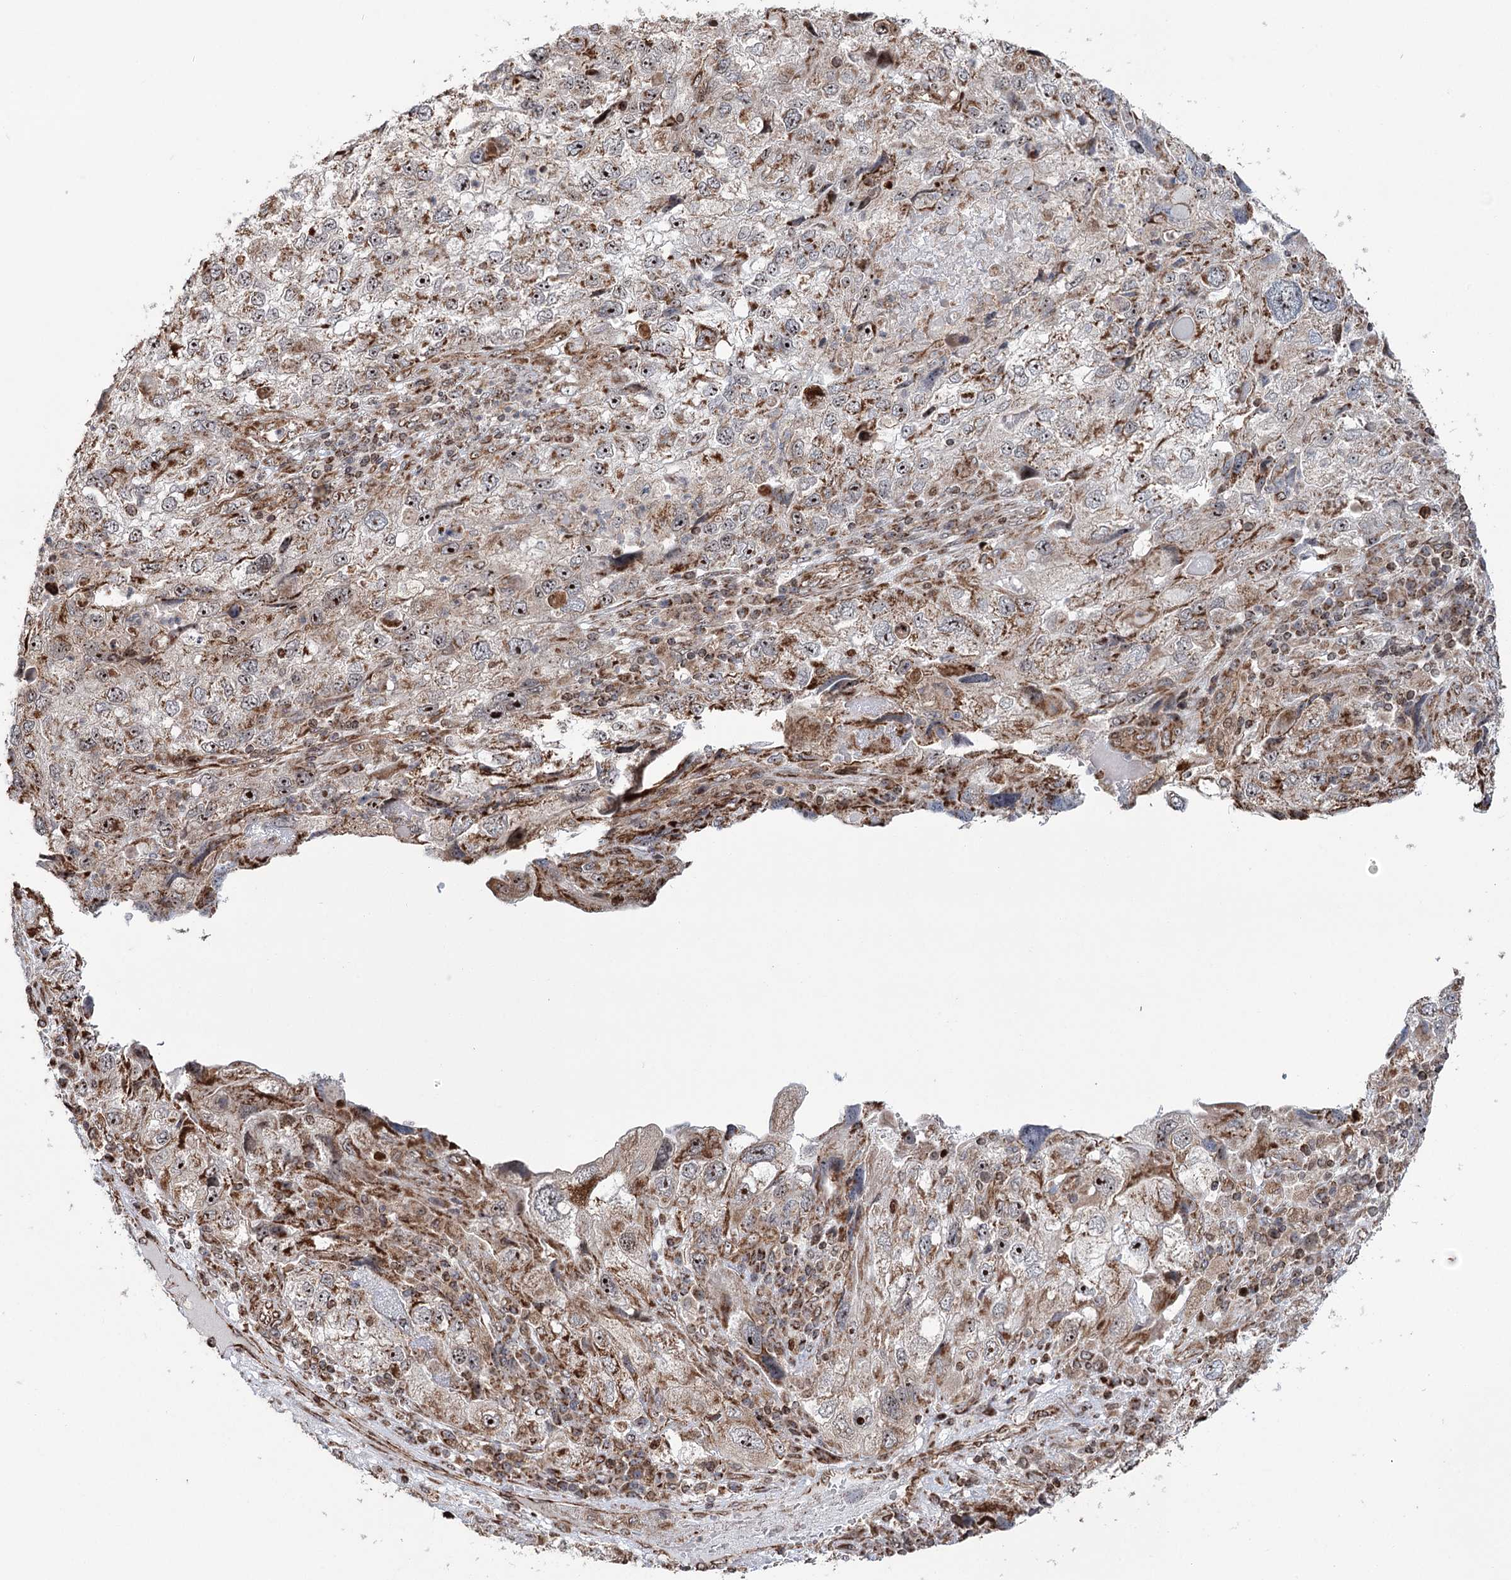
{"staining": {"intensity": "moderate", "quantity": ">75%", "location": "cytoplasmic/membranous,nuclear"}, "tissue": "endometrial cancer", "cell_type": "Tumor cells", "image_type": "cancer", "snomed": [{"axis": "morphology", "description": "Adenocarcinoma, NOS"}, {"axis": "topography", "description": "Endometrium"}], "caption": "Moderate cytoplasmic/membranous and nuclear protein staining is appreciated in about >75% of tumor cells in adenocarcinoma (endometrial). (IHC, brightfield microscopy, high magnification).", "gene": "STEEP1", "patient": {"sex": "female", "age": 49}}